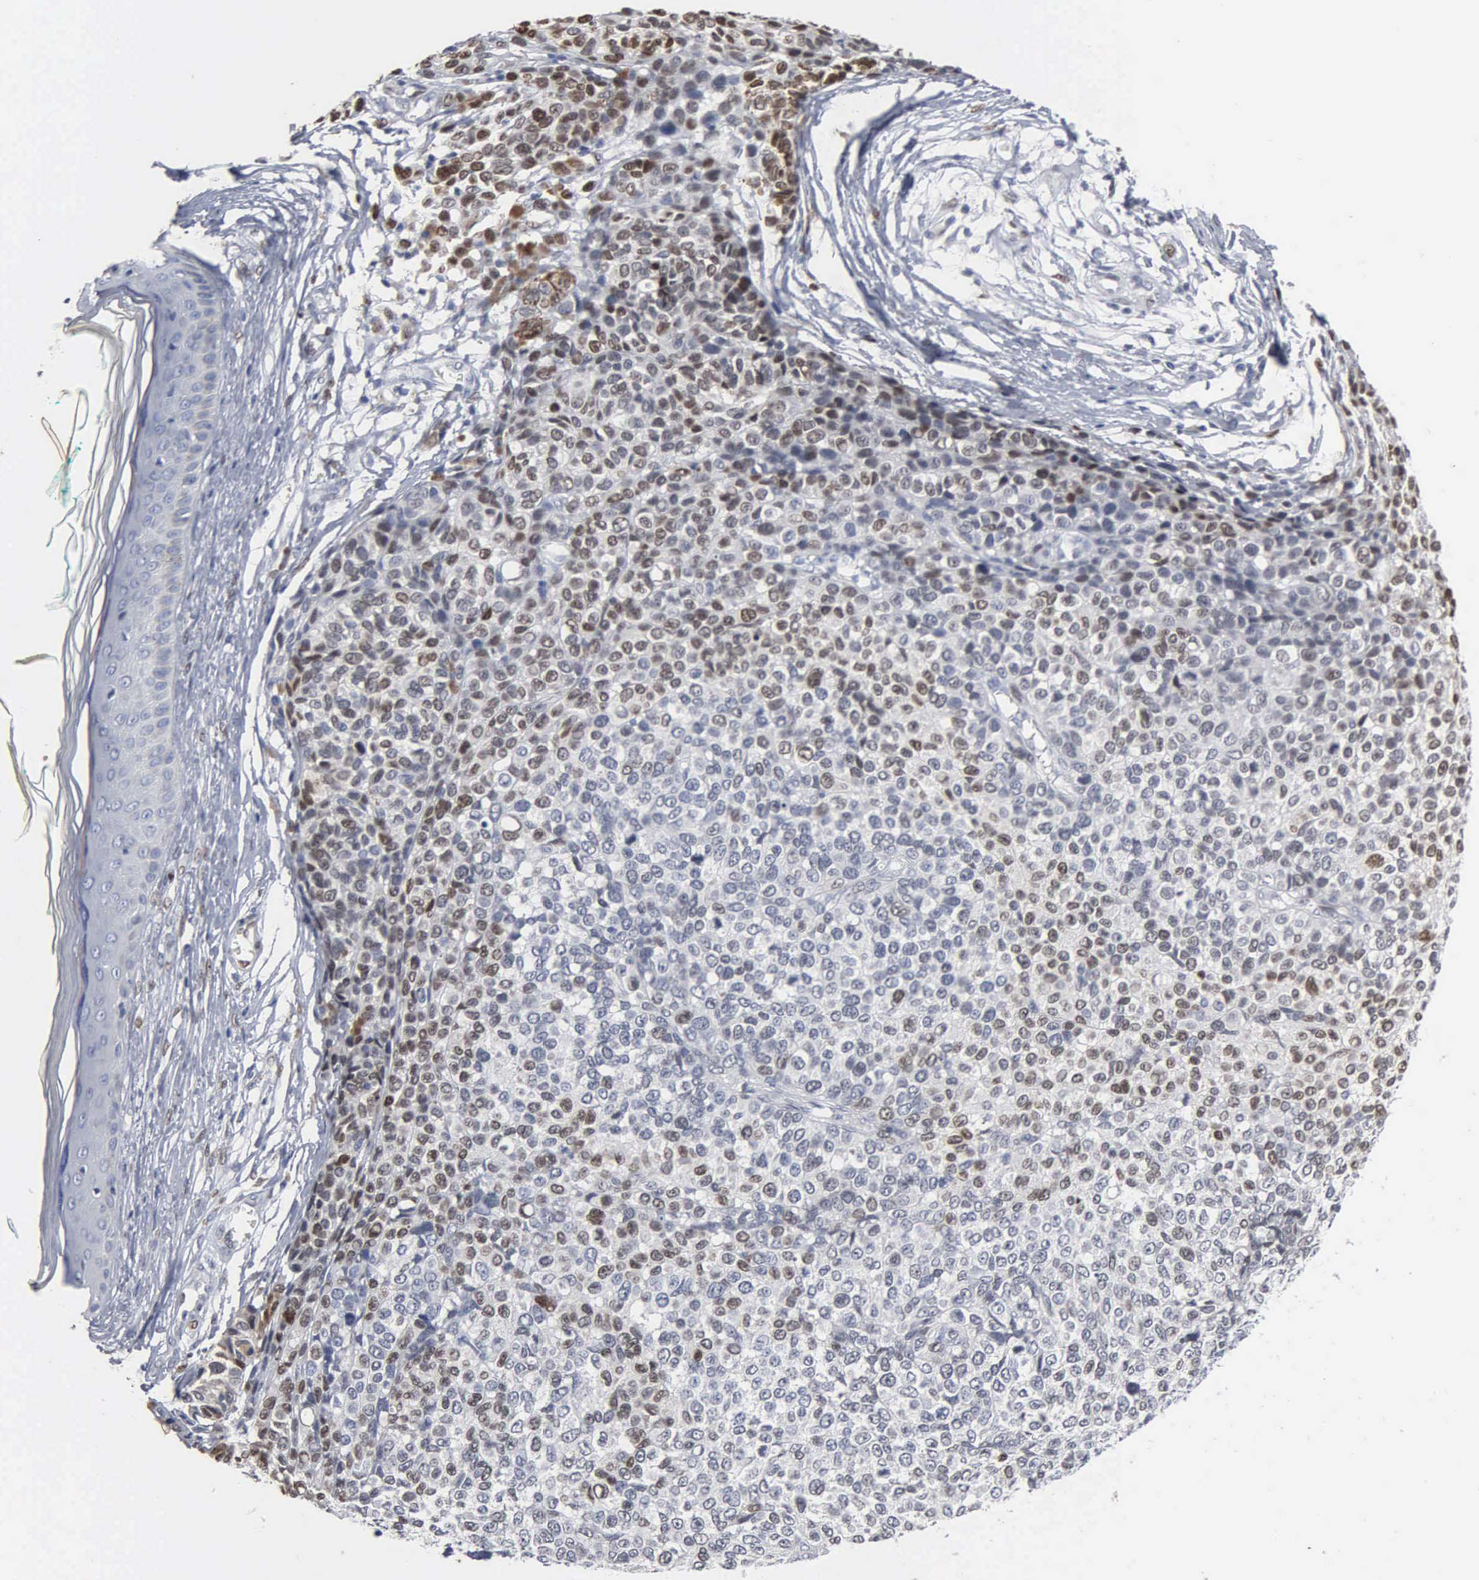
{"staining": {"intensity": "moderate", "quantity": "25%-75%", "location": "nuclear"}, "tissue": "melanoma", "cell_type": "Tumor cells", "image_type": "cancer", "snomed": [{"axis": "morphology", "description": "Malignant melanoma, NOS"}, {"axis": "topography", "description": "Skin"}], "caption": "Tumor cells display medium levels of moderate nuclear expression in about 25%-75% of cells in human malignant melanoma.", "gene": "FGF2", "patient": {"sex": "female", "age": 85}}